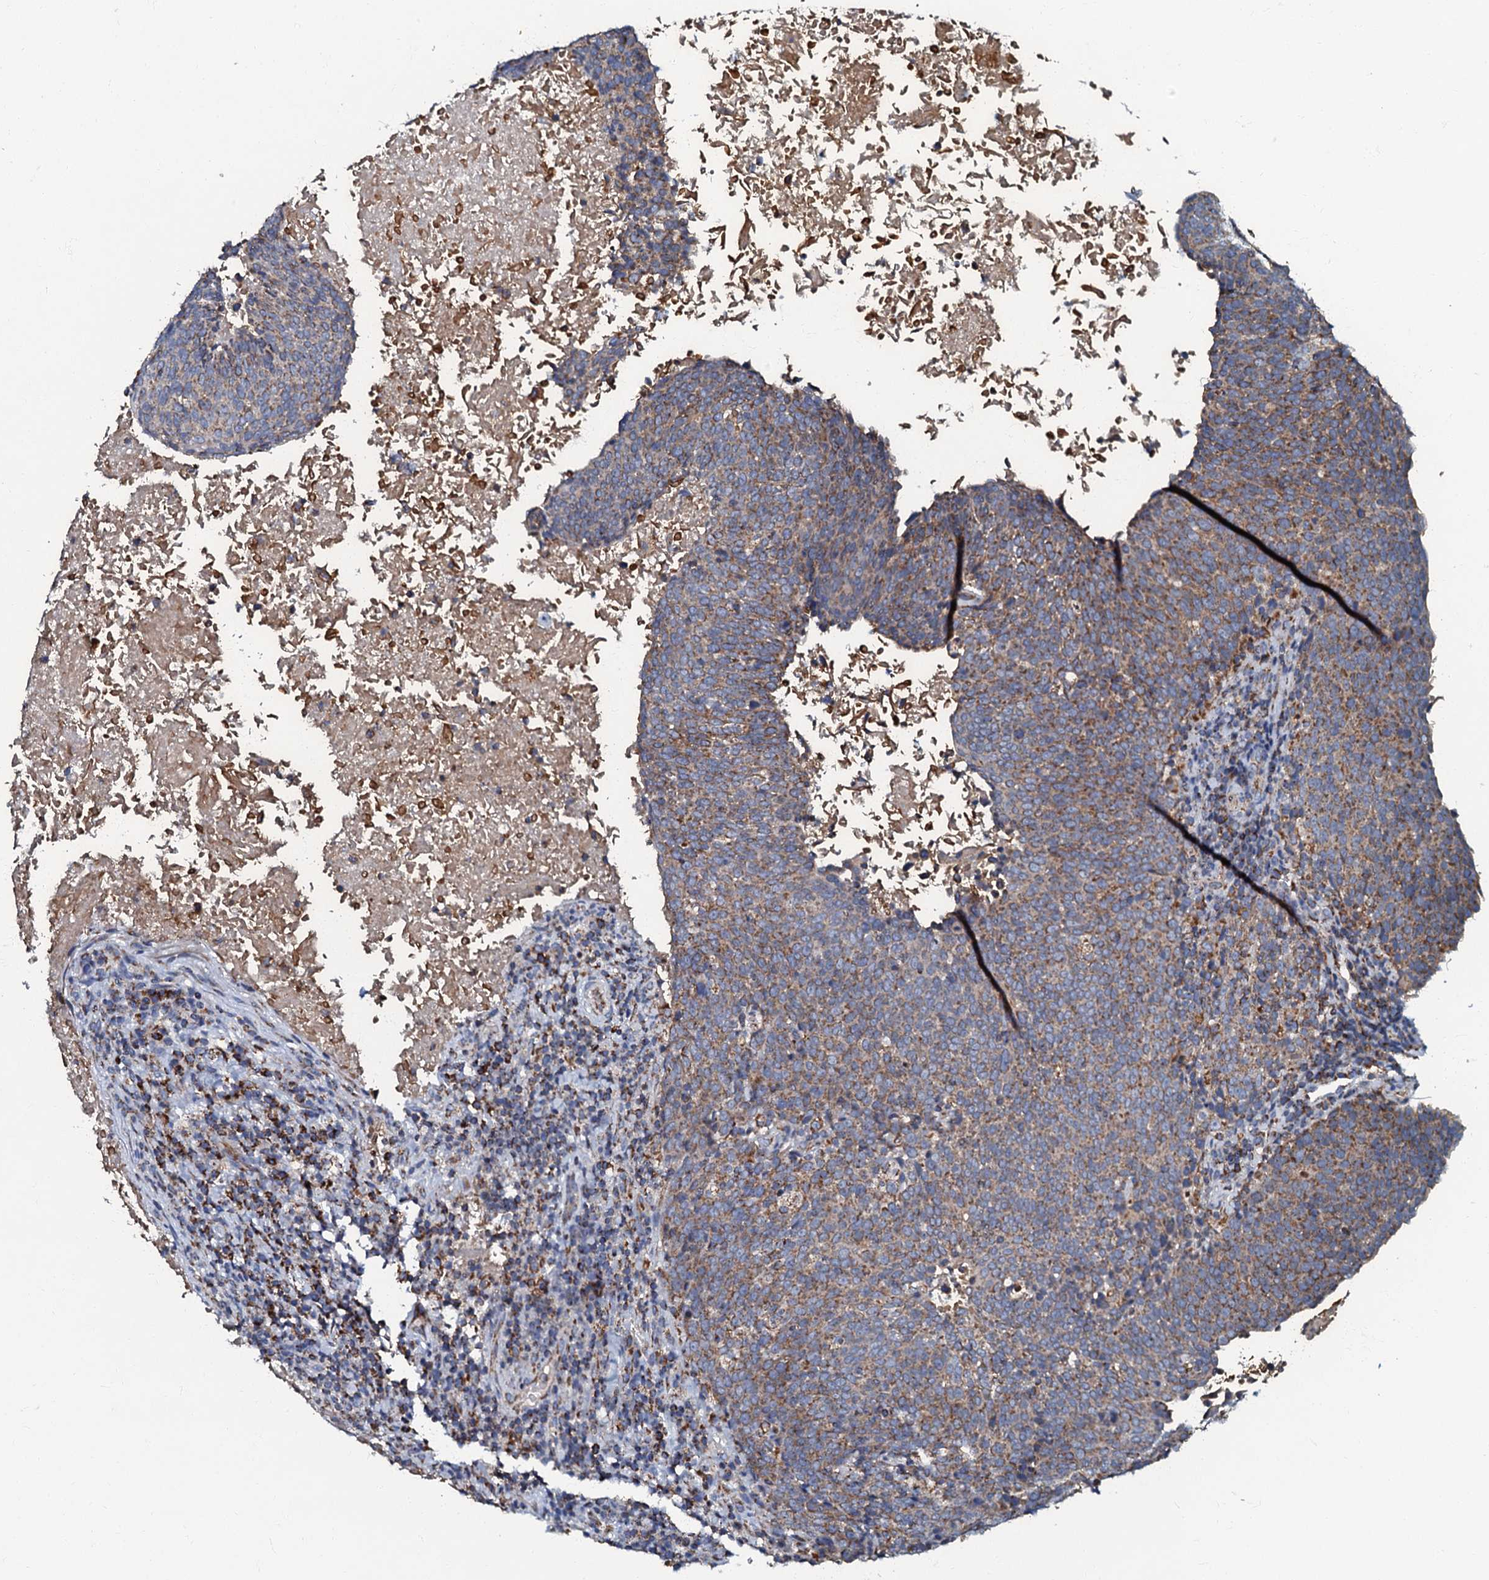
{"staining": {"intensity": "moderate", "quantity": ">75%", "location": "cytoplasmic/membranous"}, "tissue": "head and neck cancer", "cell_type": "Tumor cells", "image_type": "cancer", "snomed": [{"axis": "morphology", "description": "Squamous cell carcinoma, NOS"}, {"axis": "morphology", "description": "Squamous cell carcinoma, metastatic, NOS"}, {"axis": "topography", "description": "Lymph node"}, {"axis": "topography", "description": "Head-Neck"}], "caption": "Protein analysis of head and neck cancer (squamous cell carcinoma) tissue reveals moderate cytoplasmic/membranous staining in approximately >75% of tumor cells.", "gene": "NDUFA12", "patient": {"sex": "male", "age": 62}}